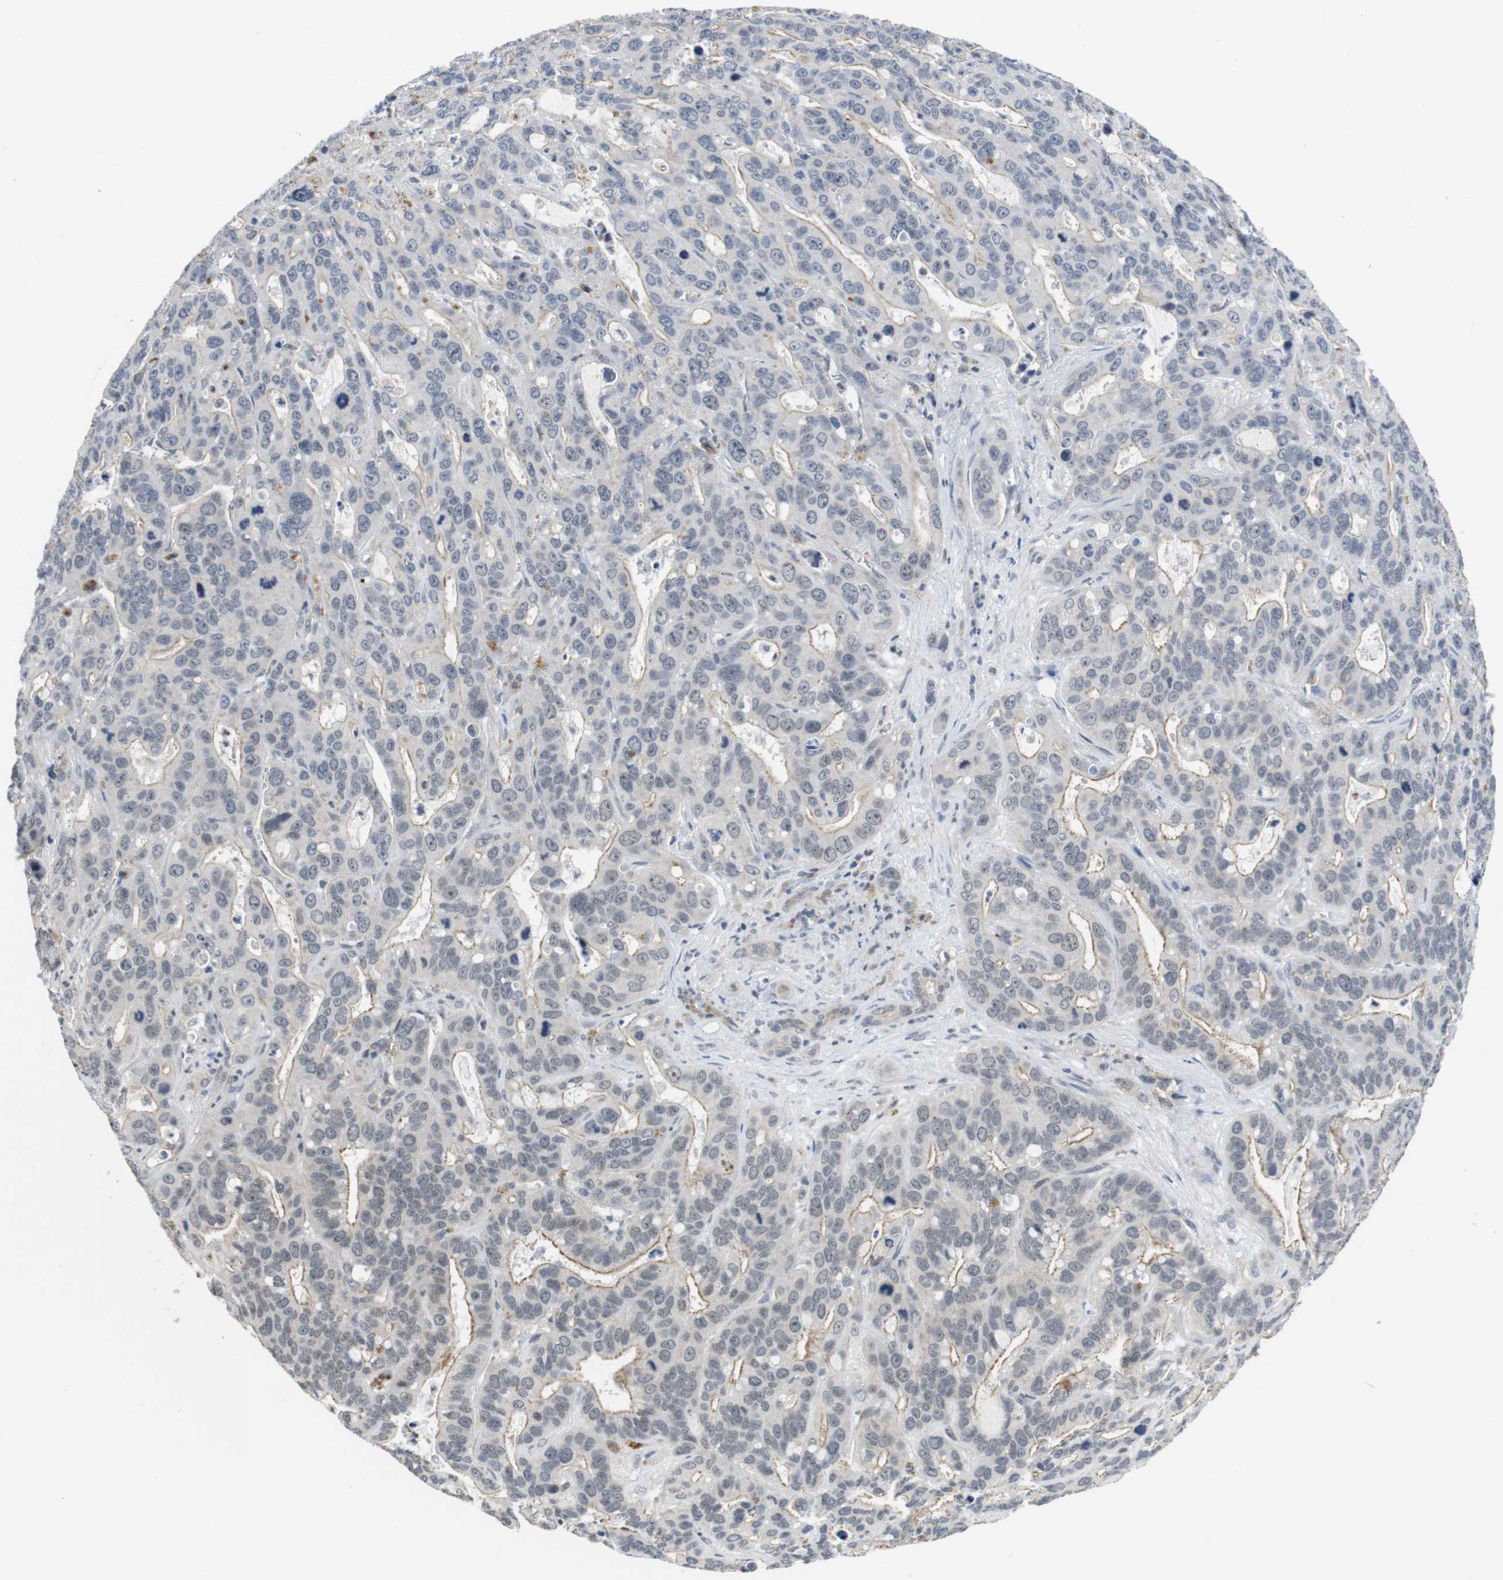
{"staining": {"intensity": "weak", "quantity": "25%-75%", "location": "cytoplasmic/membranous"}, "tissue": "liver cancer", "cell_type": "Tumor cells", "image_type": "cancer", "snomed": [{"axis": "morphology", "description": "Cholangiocarcinoma"}, {"axis": "topography", "description": "Liver"}], "caption": "An image of liver cancer (cholangiocarcinoma) stained for a protein exhibits weak cytoplasmic/membranous brown staining in tumor cells.", "gene": "NECTIN1", "patient": {"sex": "female", "age": 65}}